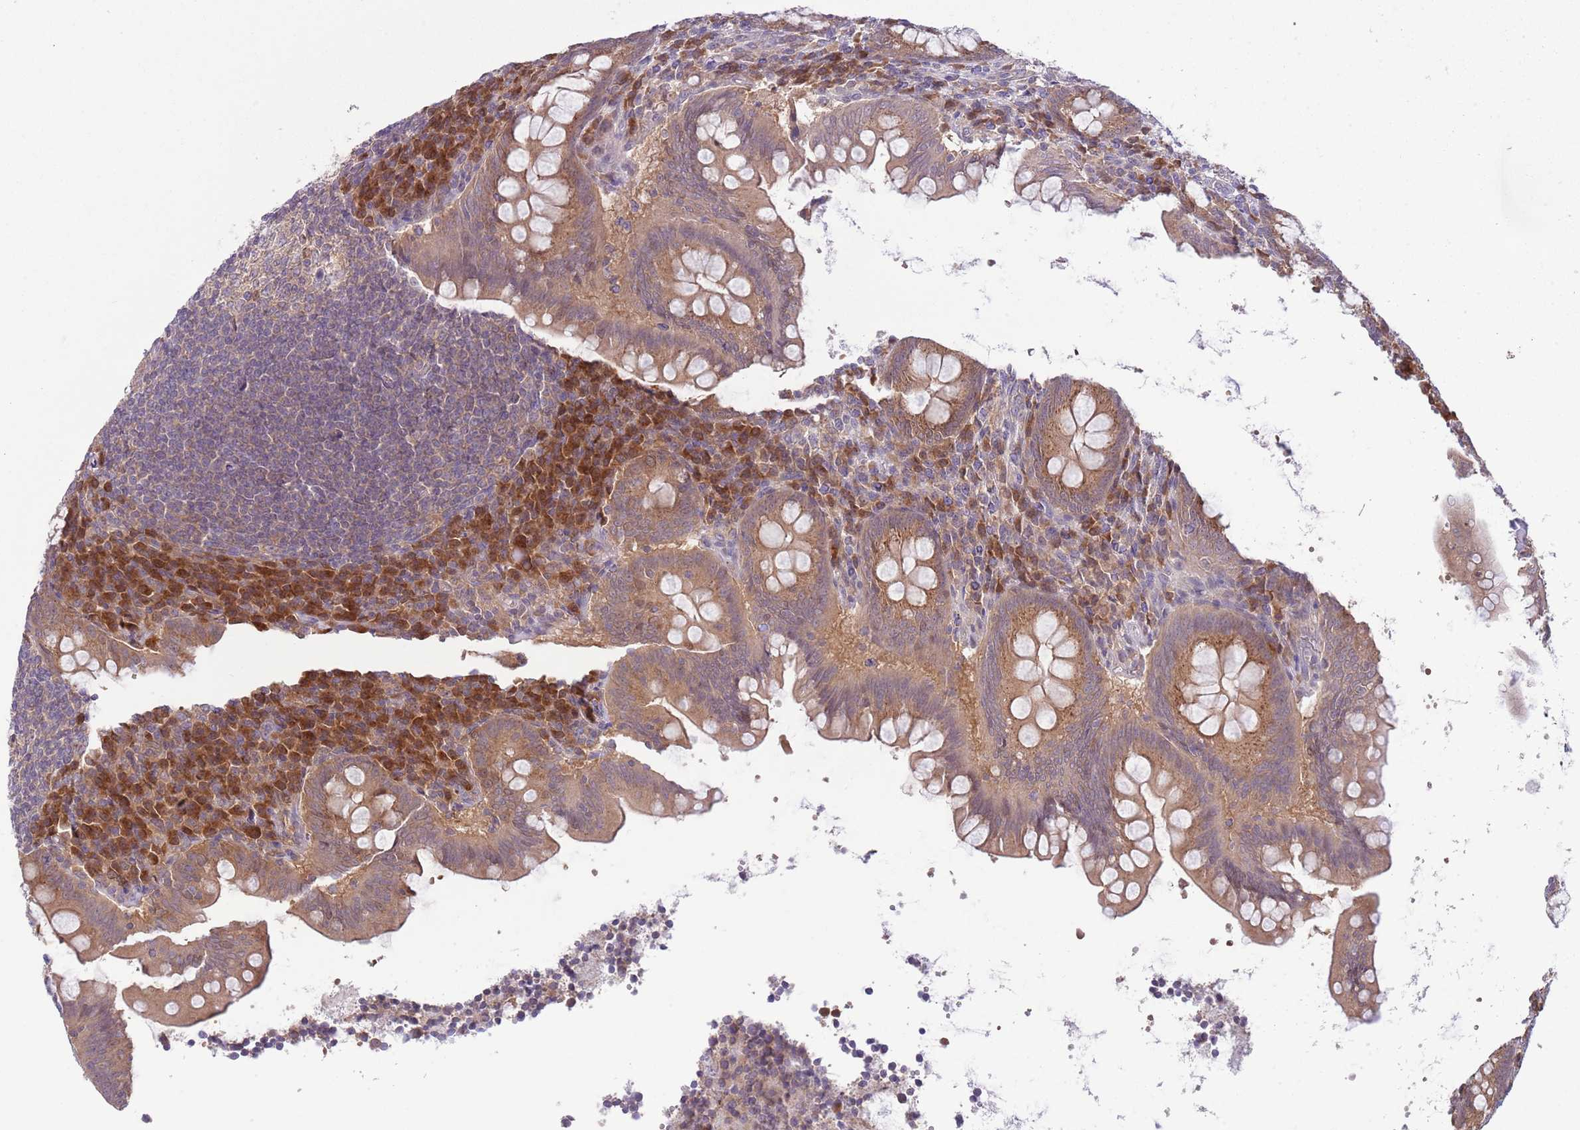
{"staining": {"intensity": "moderate", "quantity": ">75%", "location": "cytoplasmic/membranous"}, "tissue": "appendix", "cell_type": "Glandular cells", "image_type": "normal", "snomed": [{"axis": "morphology", "description": "Normal tissue, NOS"}, {"axis": "topography", "description": "Appendix"}], "caption": "A brown stain labels moderate cytoplasmic/membranous expression of a protein in glandular cells of unremarkable appendix.", "gene": "COPE", "patient": {"sex": "female", "age": 33}}